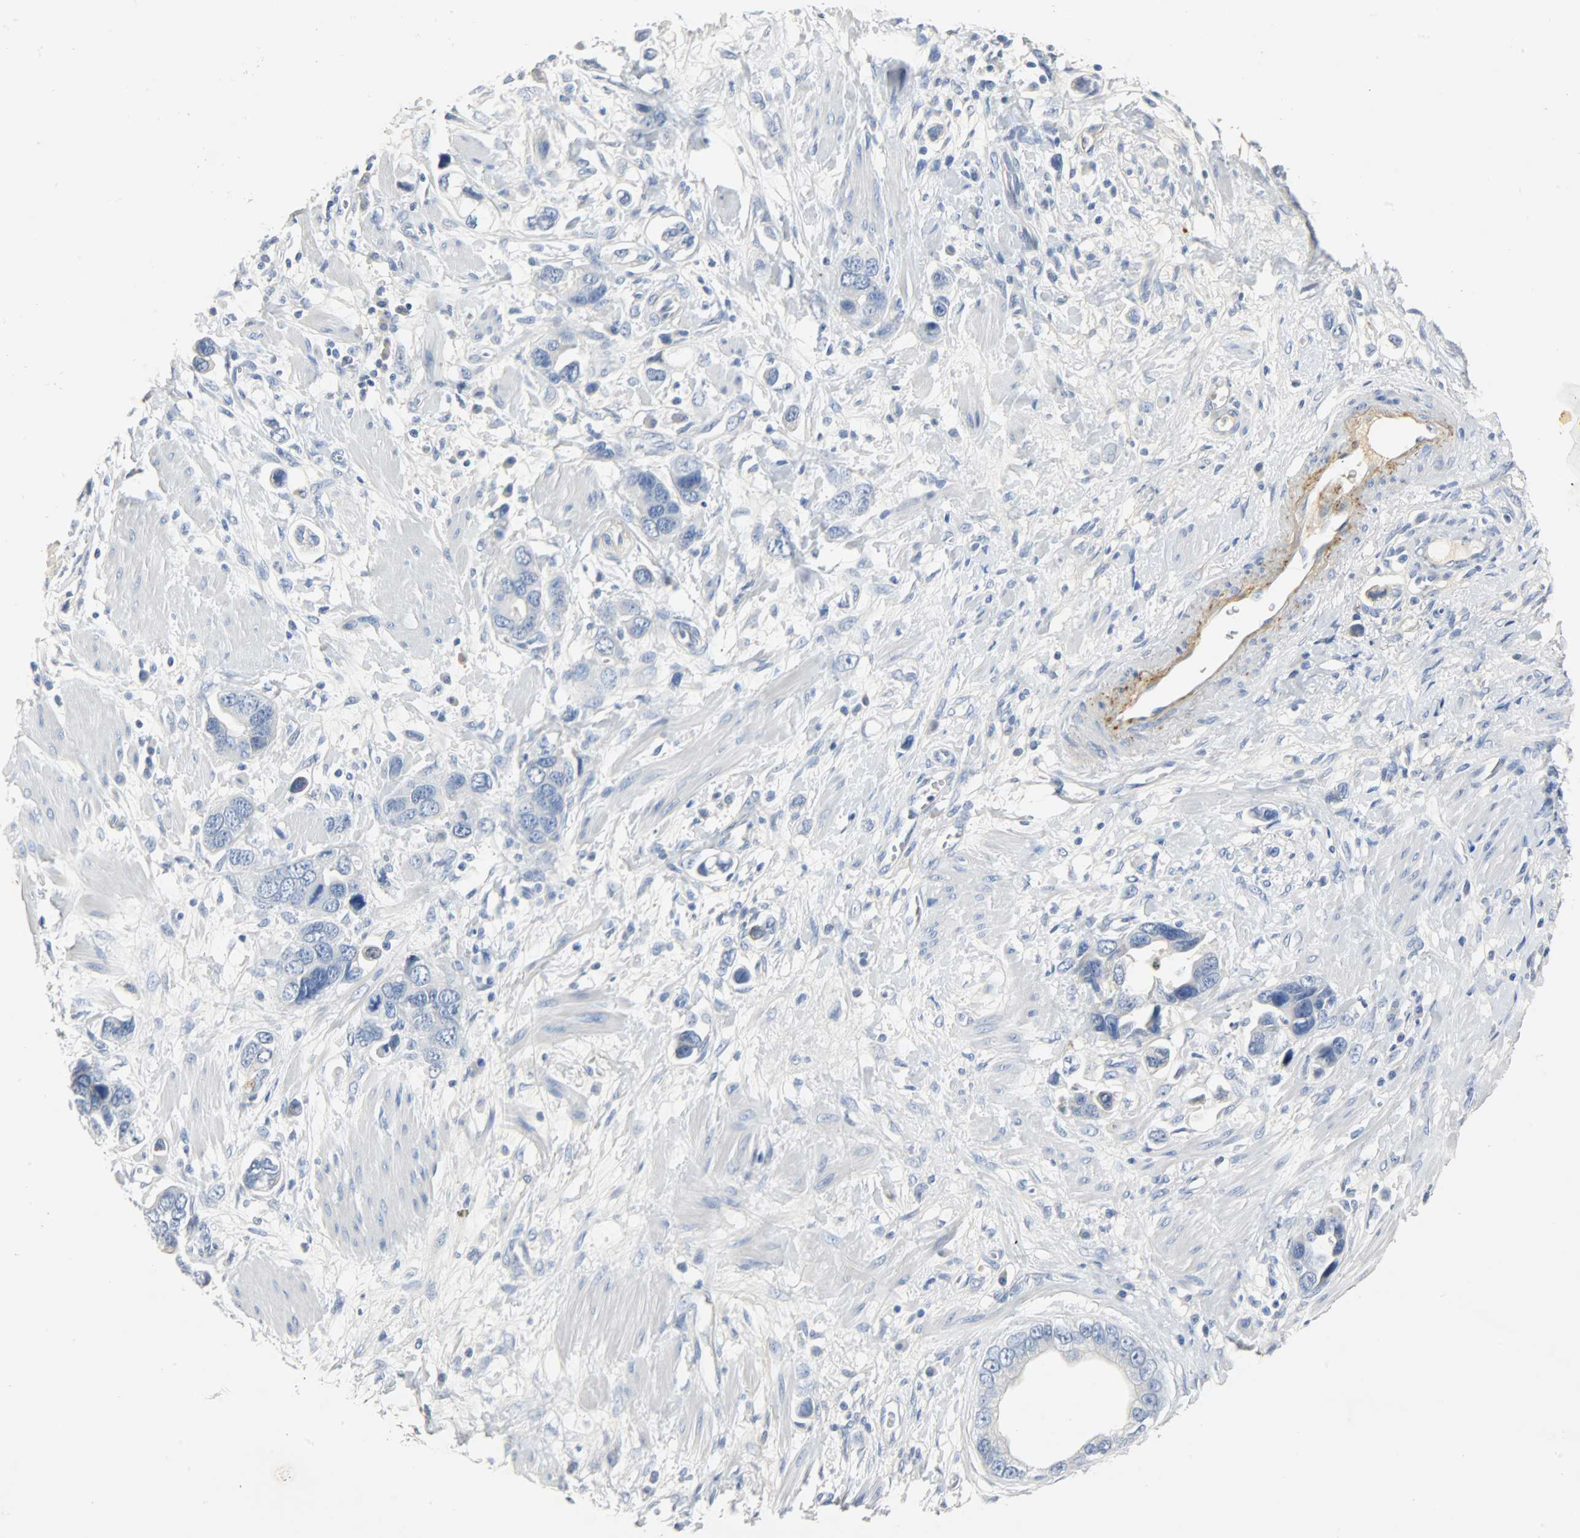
{"staining": {"intensity": "negative", "quantity": "none", "location": "none"}, "tissue": "stomach cancer", "cell_type": "Tumor cells", "image_type": "cancer", "snomed": [{"axis": "morphology", "description": "Adenocarcinoma, NOS"}, {"axis": "topography", "description": "Stomach, lower"}], "caption": "Tumor cells are negative for brown protein staining in stomach cancer.", "gene": "CRP", "patient": {"sex": "female", "age": 93}}